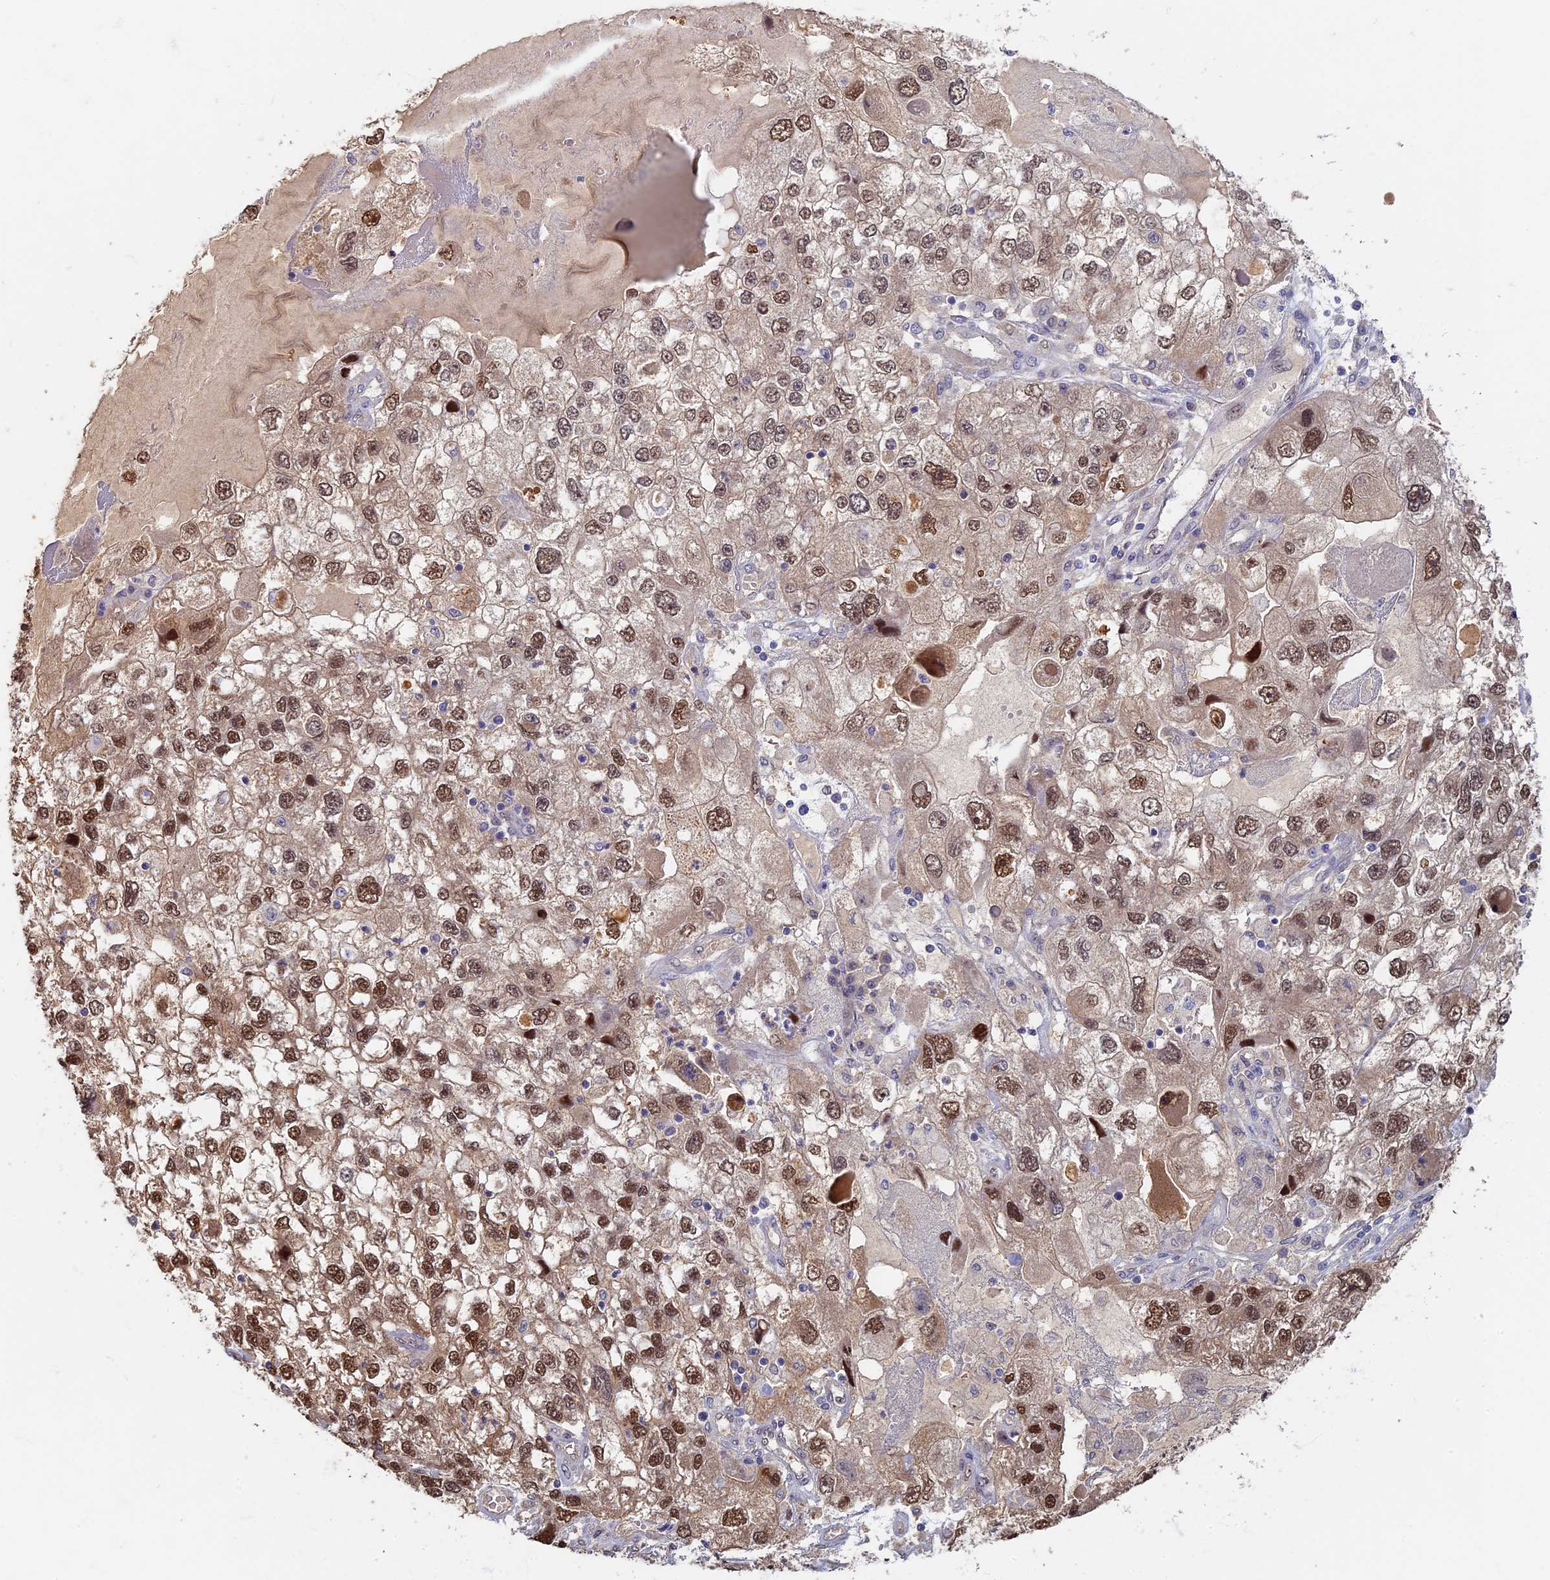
{"staining": {"intensity": "moderate", "quantity": ">75%", "location": "nuclear"}, "tissue": "endometrial cancer", "cell_type": "Tumor cells", "image_type": "cancer", "snomed": [{"axis": "morphology", "description": "Adenocarcinoma, NOS"}, {"axis": "topography", "description": "Endometrium"}], "caption": "A micrograph showing moderate nuclear expression in about >75% of tumor cells in endometrial adenocarcinoma, as visualized by brown immunohistochemical staining.", "gene": "RSPH3", "patient": {"sex": "female", "age": 49}}